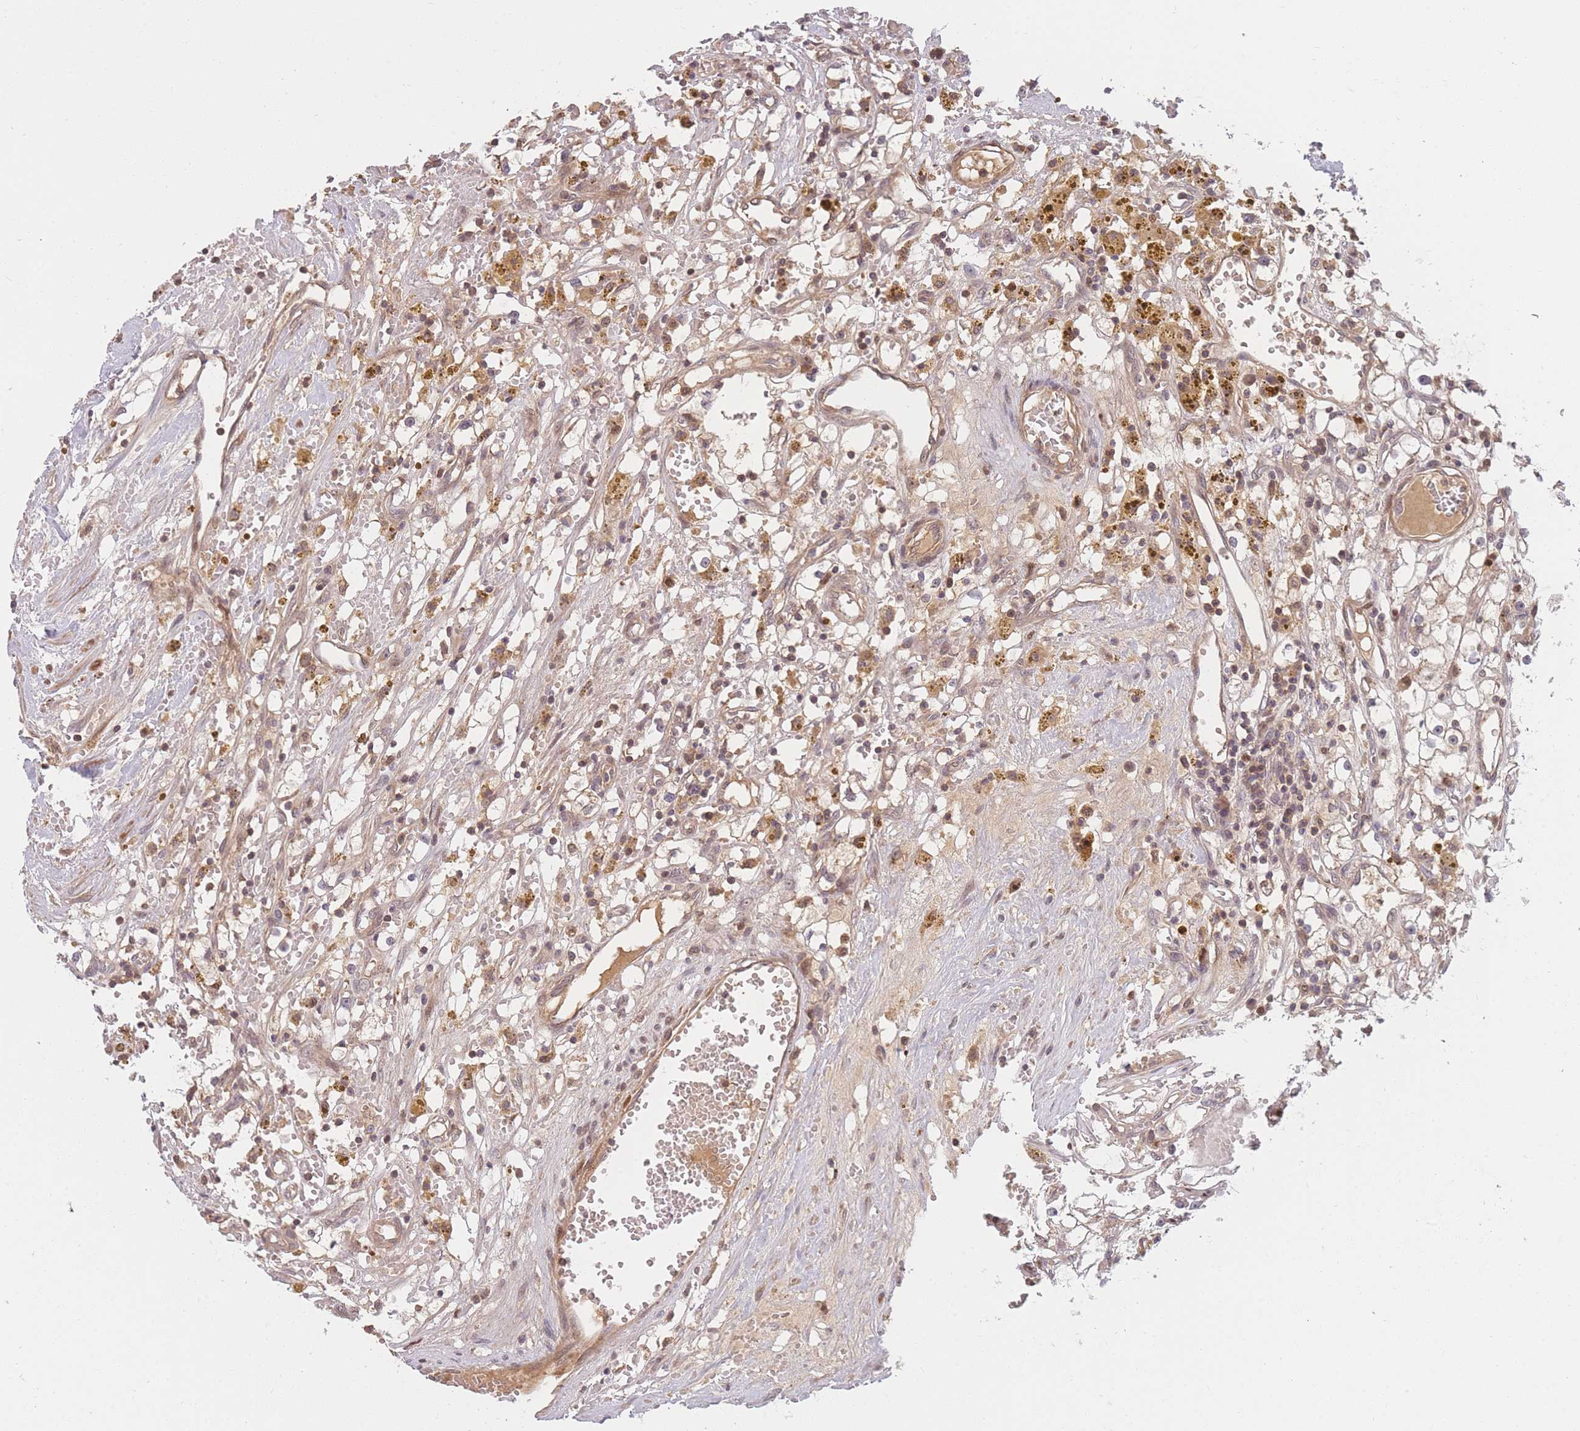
{"staining": {"intensity": "weak", "quantity": "25%-75%", "location": "cytoplasmic/membranous"}, "tissue": "renal cancer", "cell_type": "Tumor cells", "image_type": "cancer", "snomed": [{"axis": "morphology", "description": "Adenocarcinoma, NOS"}, {"axis": "topography", "description": "Kidney"}], "caption": "The image exhibits staining of adenocarcinoma (renal), revealing weak cytoplasmic/membranous protein expression (brown color) within tumor cells.", "gene": "FAM153A", "patient": {"sex": "male", "age": 56}}